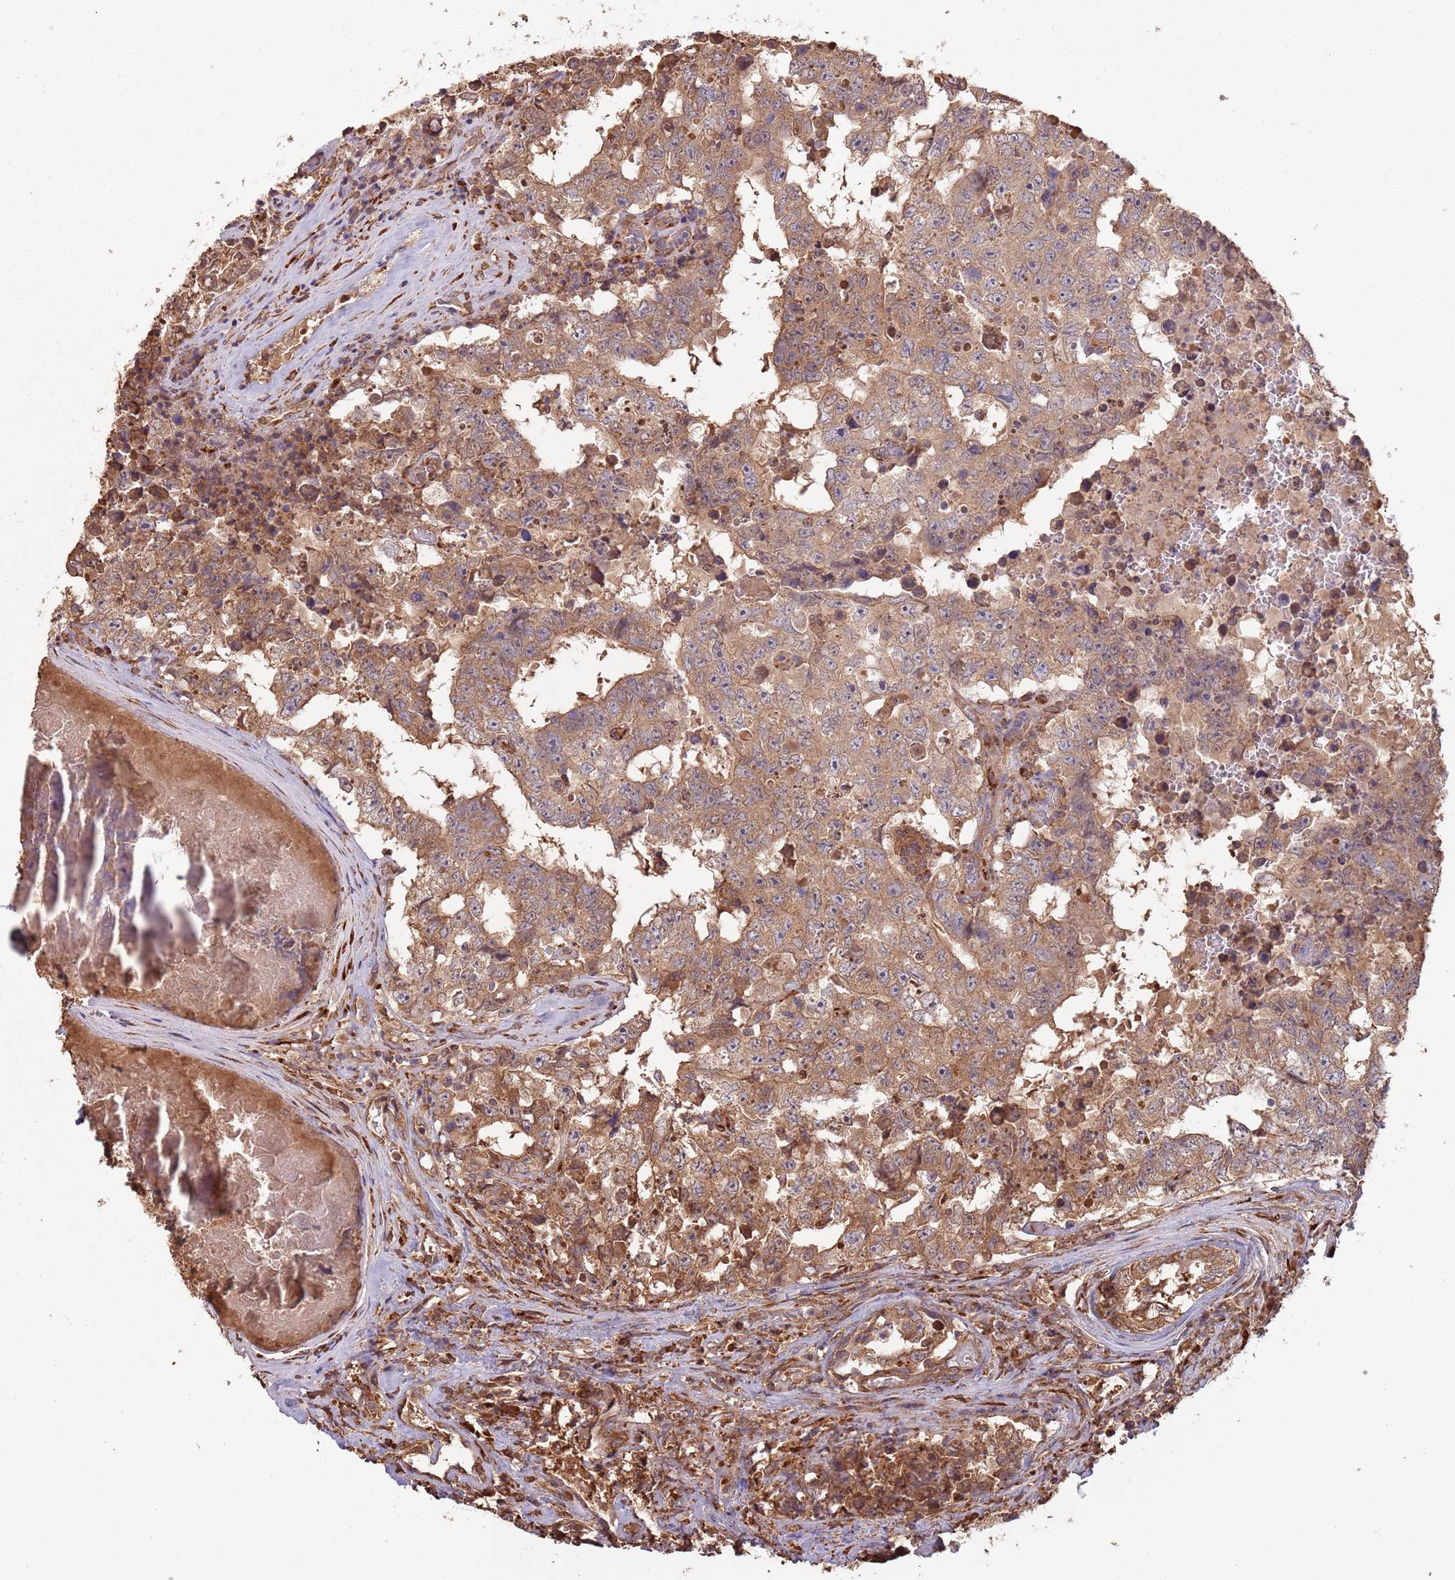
{"staining": {"intensity": "moderate", "quantity": ">75%", "location": "cytoplasmic/membranous"}, "tissue": "testis cancer", "cell_type": "Tumor cells", "image_type": "cancer", "snomed": [{"axis": "morphology", "description": "Normal tissue, NOS"}, {"axis": "morphology", "description": "Carcinoma, Embryonal, NOS"}, {"axis": "topography", "description": "Testis"}, {"axis": "topography", "description": "Epididymis"}], "caption": "Immunohistochemistry (IHC) (DAB (3,3'-diaminobenzidine)) staining of testis cancer exhibits moderate cytoplasmic/membranous protein staining in approximately >75% of tumor cells.", "gene": "COG4", "patient": {"sex": "male", "age": 25}}